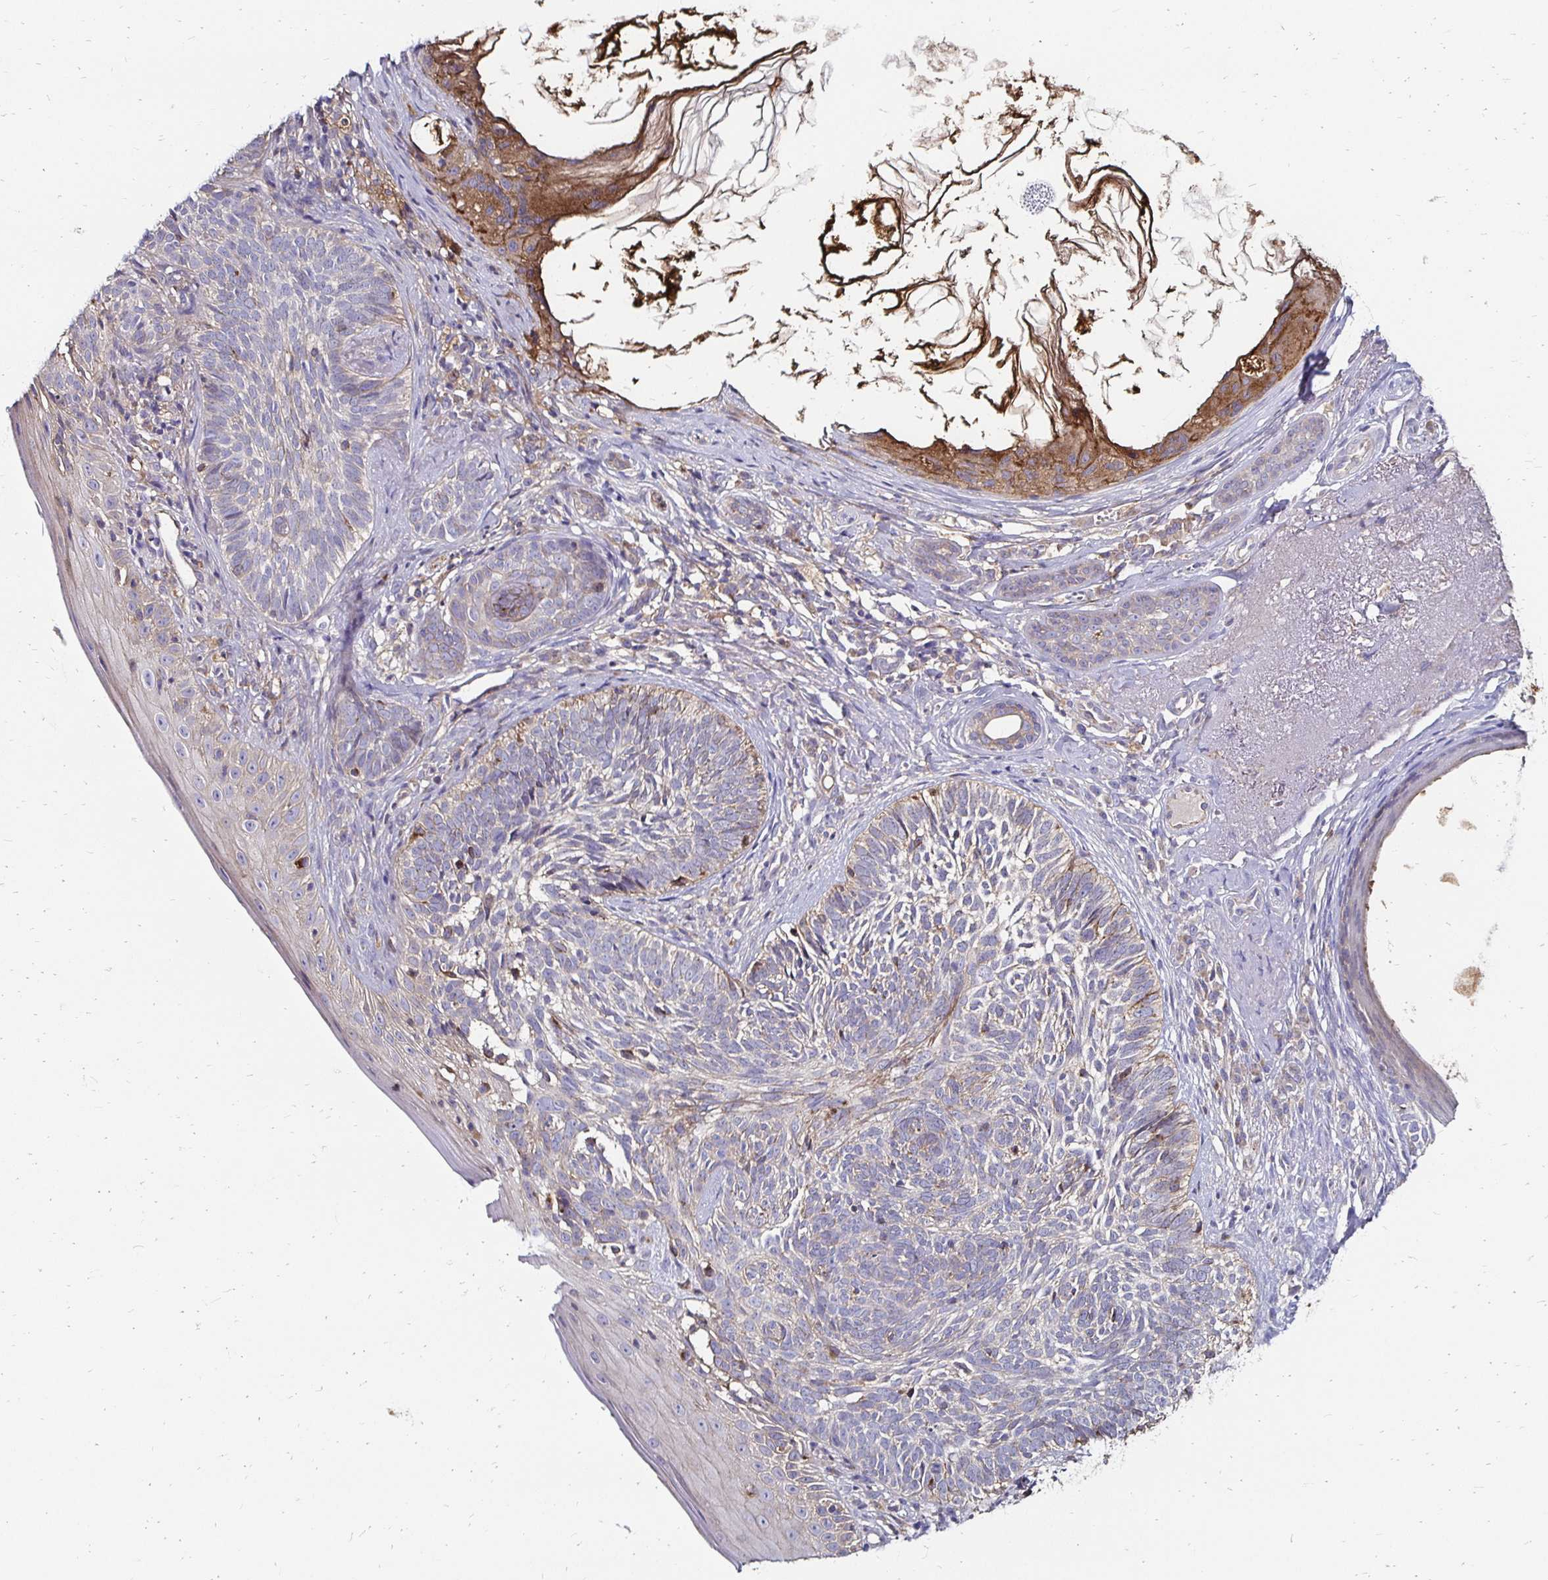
{"staining": {"intensity": "weak", "quantity": "<25%", "location": "cytoplasmic/membranous"}, "tissue": "skin cancer", "cell_type": "Tumor cells", "image_type": "cancer", "snomed": [{"axis": "morphology", "description": "Basal cell carcinoma"}, {"axis": "topography", "description": "Skin"}], "caption": "Immunohistochemistry (IHC) of human skin cancer exhibits no staining in tumor cells. The staining is performed using DAB brown chromogen with nuclei counter-stained in using hematoxylin.", "gene": "NCSTN", "patient": {"sex": "female", "age": 74}}